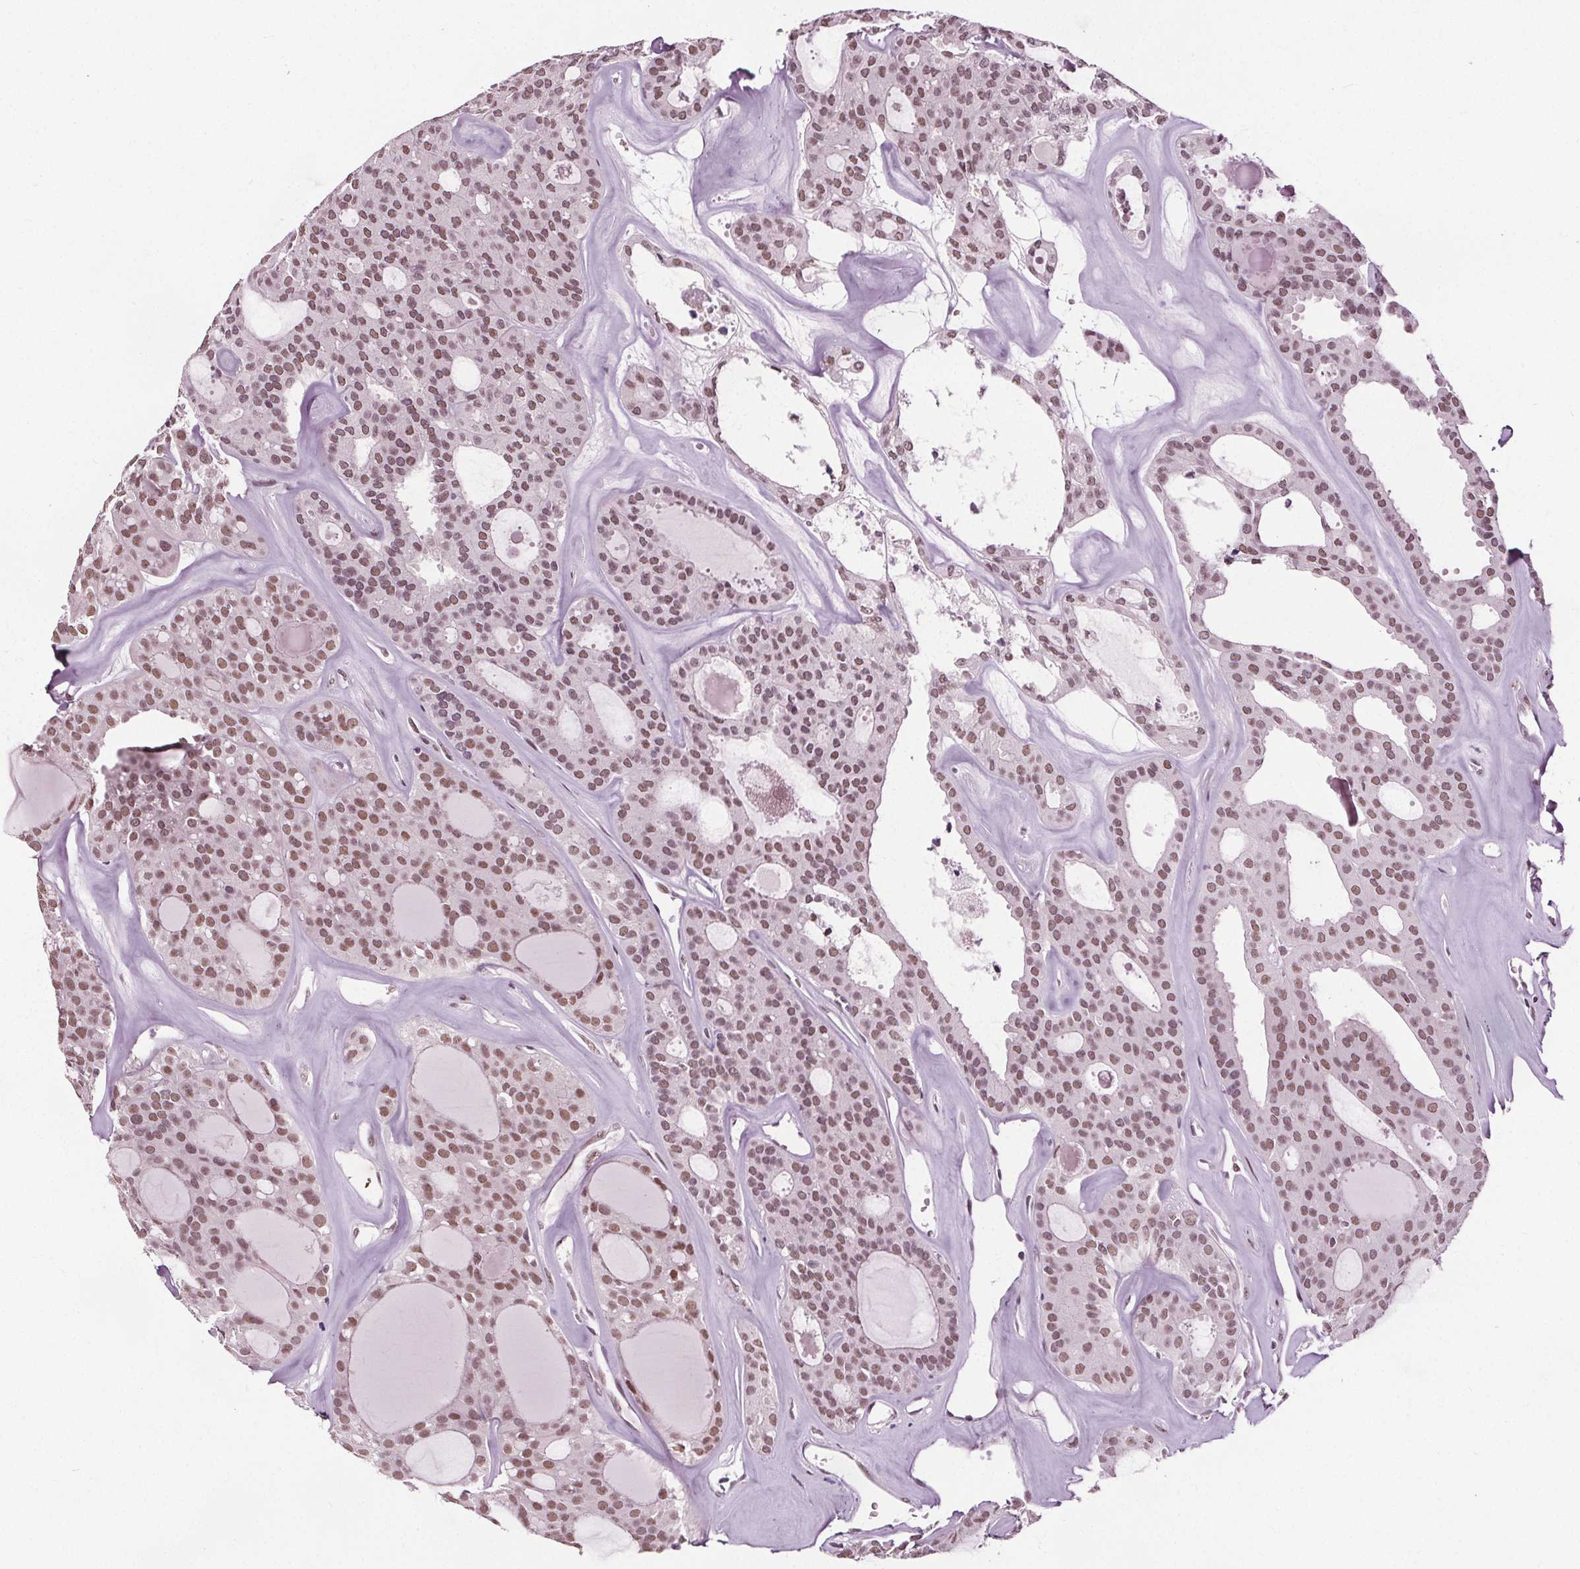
{"staining": {"intensity": "moderate", "quantity": ">75%", "location": "nuclear"}, "tissue": "thyroid cancer", "cell_type": "Tumor cells", "image_type": "cancer", "snomed": [{"axis": "morphology", "description": "Follicular adenoma carcinoma, NOS"}, {"axis": "topography", "description": "Thyroid gland"}], "caption": "An image showing moderate nuclear expression in approximately >75% of tumor cells in follicular adenoma carcinoma (thyroid), as visualized by brown immunohistochemical staining.", "gene": "IWS1", "patient": {"sex": "male", "age": 75}}